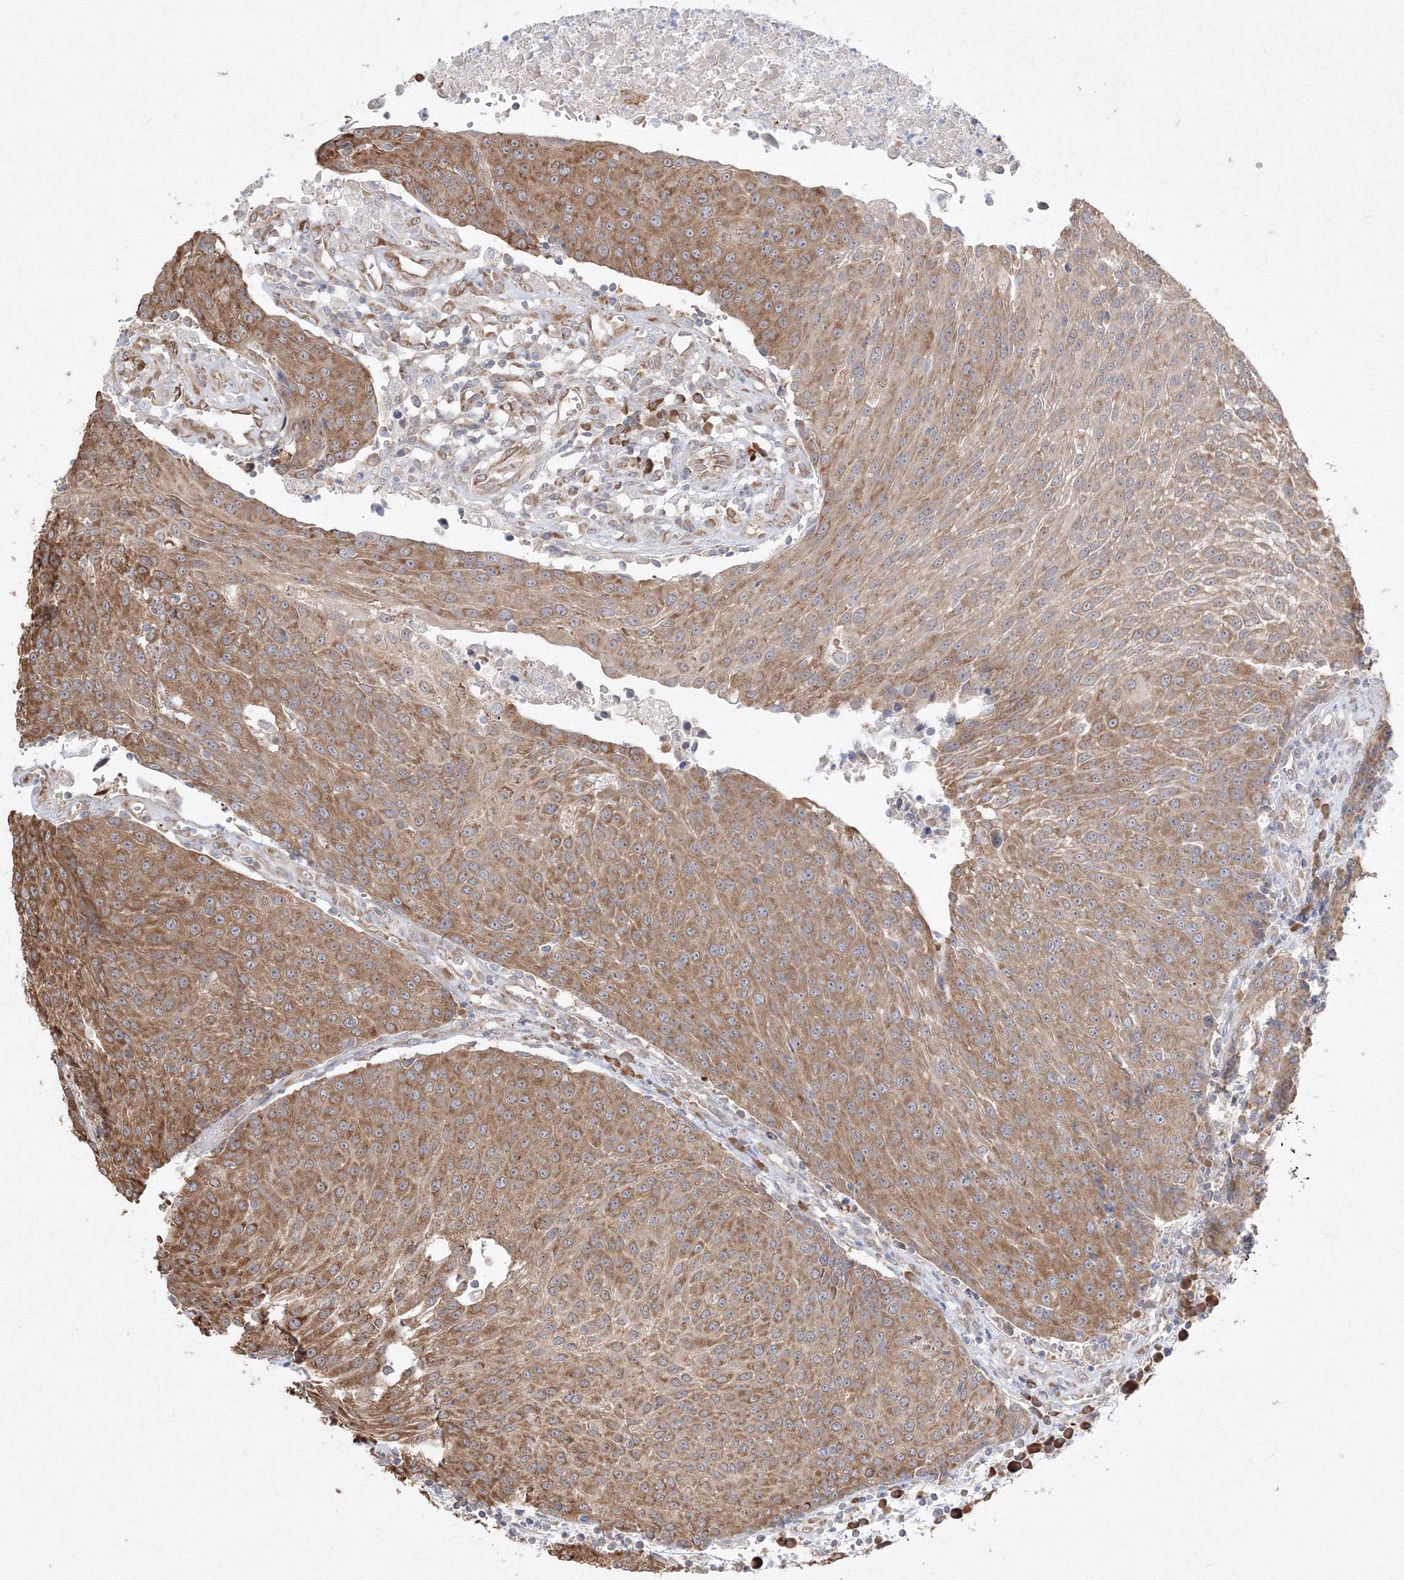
{"staining": {"intensity": "moderate", "quantity": ">75%", "location": "cytoplasmic/membranous"}, "tissue": "urothelial cancer", "cell_type": "Tumor cells", "image_type": "cancer", "snomed": [{"axis": "morphology", "description": "Urothelial carcinoma, High grade"}, {"axis": "topography", "description": "Urinary bladder"}], "caption": "Immunohistochemical staining of human high-grade urothelial carcinoma demonstrates medium levels of moderate cytoplasmic/membranous positivity in about >75% of tumor cells. The staining was performed using DAB, with brown indicating positive protein expression. Nuclei are stained blue with hematoxylin.", "gene": "FBXL8", "patient": {"sex": "female", "age": 85}}